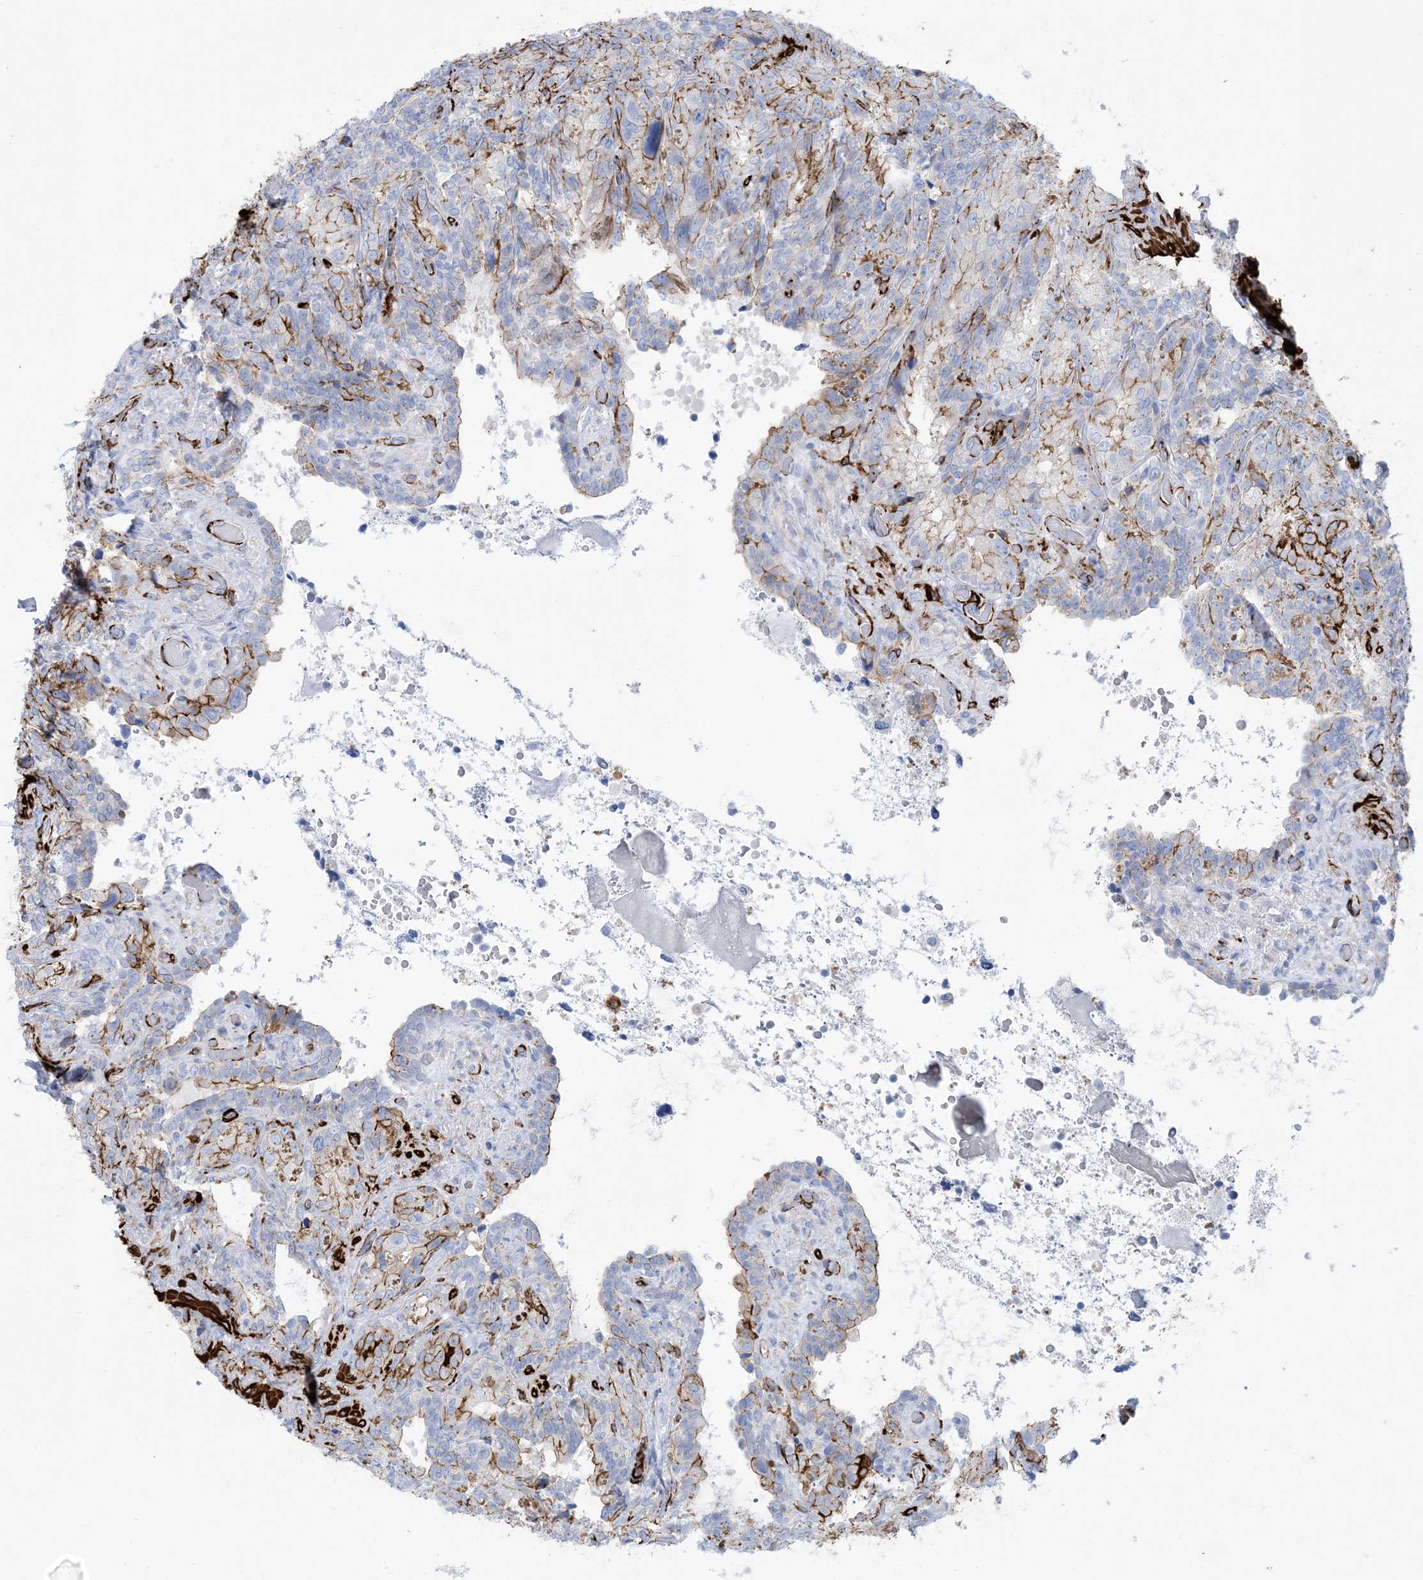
{"staining": {"intensity": "moderate", "quantity": "<25%", "location": "cytoplasmic/membranous"}, "tissue": "seminal vesicle", "cell_type": "Glandular cells", "image_type": "normal", "snomed": [{"axis": "morphology", "description": "Normal tissue, NOS"}, {"axis": "topography", "description": "Seminal veicle"}, {"axis": "topography", "description": "Peripheral nerve tissue"}], "caption": "Immunohistochemistry (IHC) histopathology image of unremarkable seminal vesicle: seminal vesicle stained using immunohistochemistry exhibits low levels of moderate protein expression localized specifically in the cytoplasmic/membranous of glandular cells, appearing as a cytoplasmic/membranous brown color.", "gene": "SHANK1", "patient": {"sex": "male", "age": 67}}